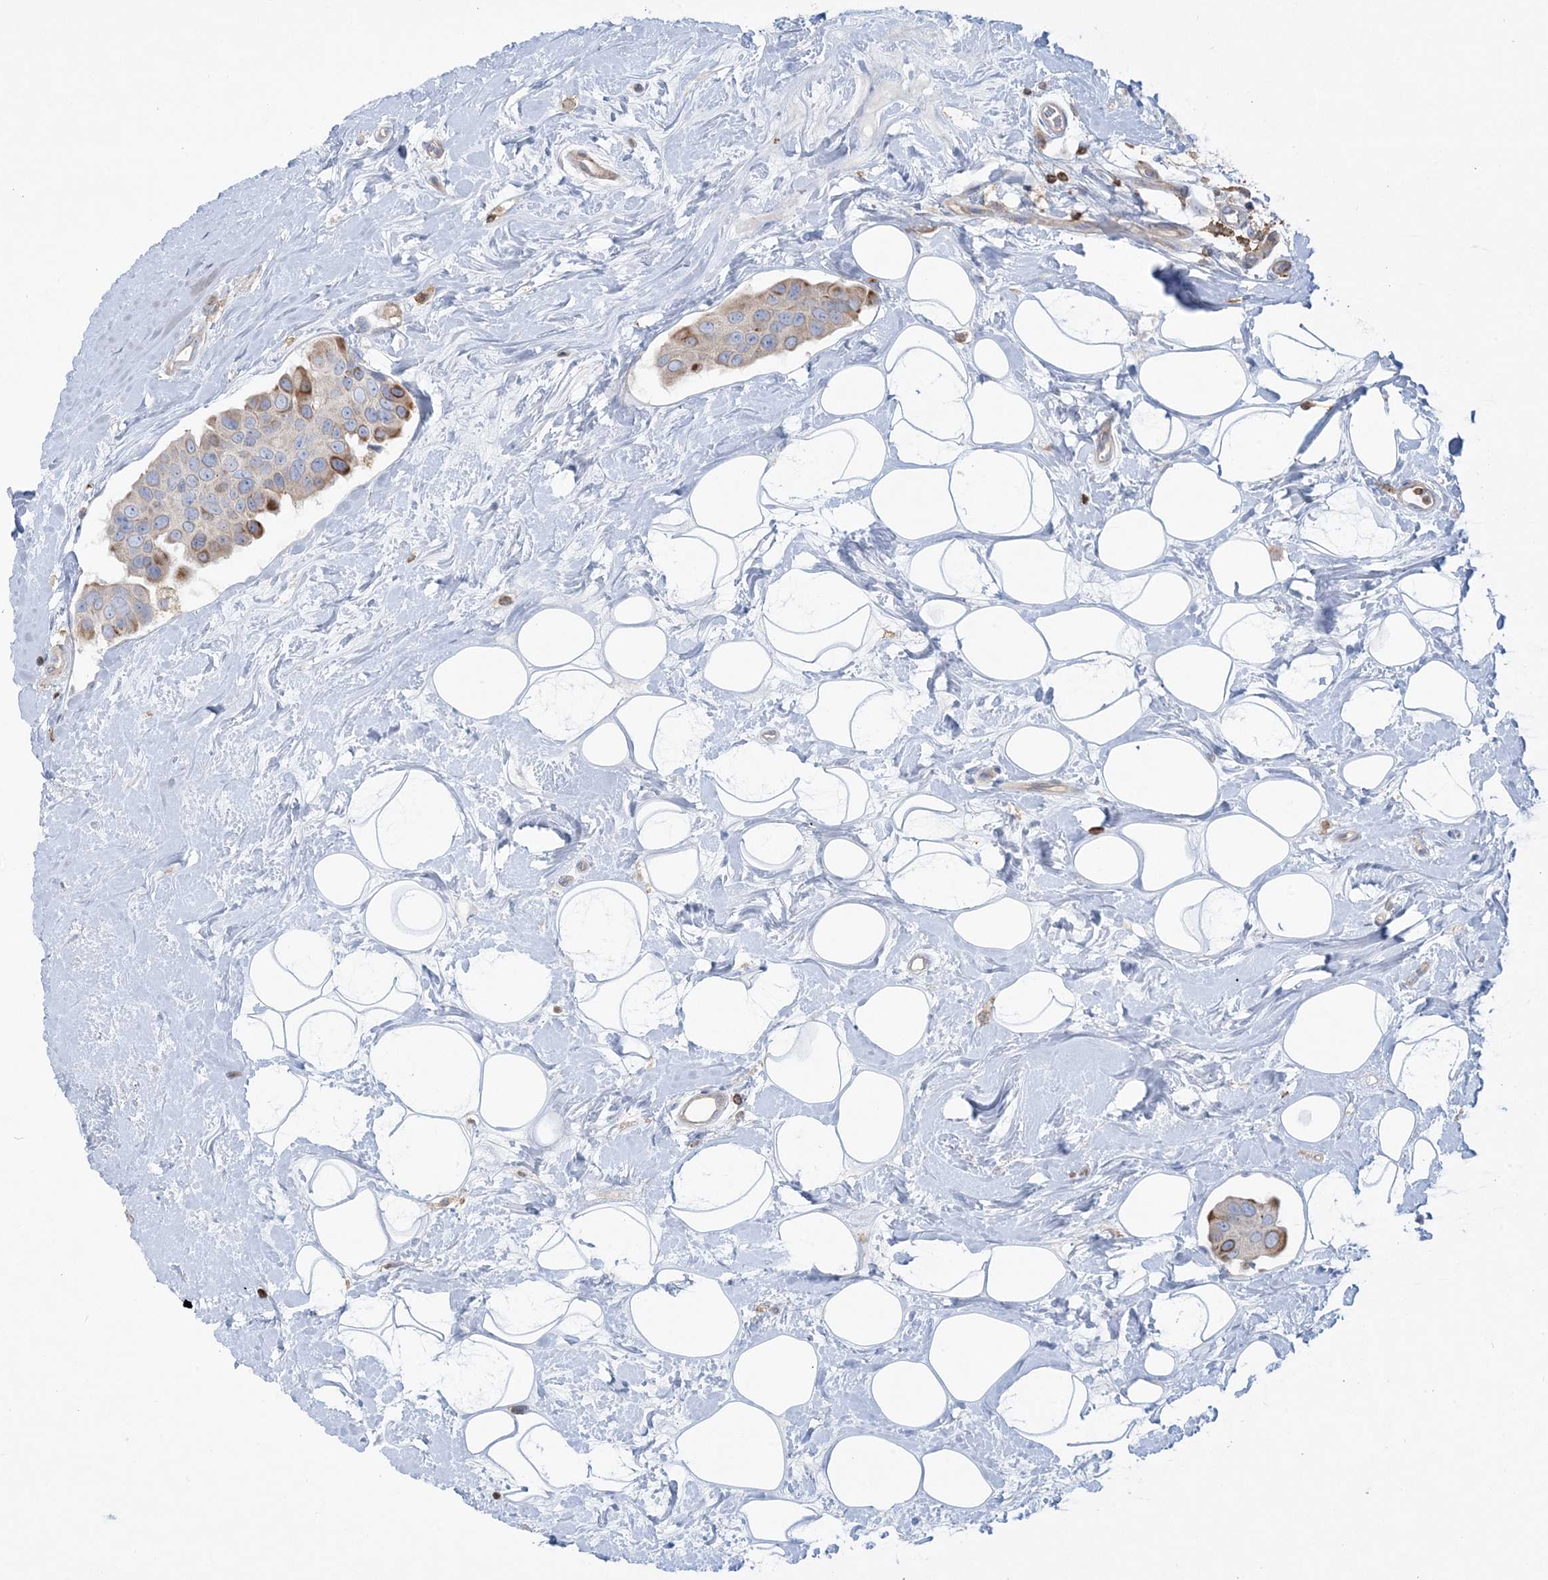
{"staining": {"intensity": "moderate", "quantity": "<25%", "location": "cytoplasmic/membranous"}, "tissue": "breast cancer", "cell_type": "Tumor cells", "image_type": "cancer", "snomed": [{"axis": "morphology", "description": "Normal tissue, NOS"}, {"axis": "morphology", "description": "Duct carcinoma"}, {"axis": "topography", "description": "Breast"}], "caption": "Breast cancer tissue demonstrates moderate cytoplasmic/membranous staining in approximately <25% of tumor cells, visualized by immunohistochemistry.", "gene": "ARHGAP30", "patient": {"sex": "female", "age": 39}}